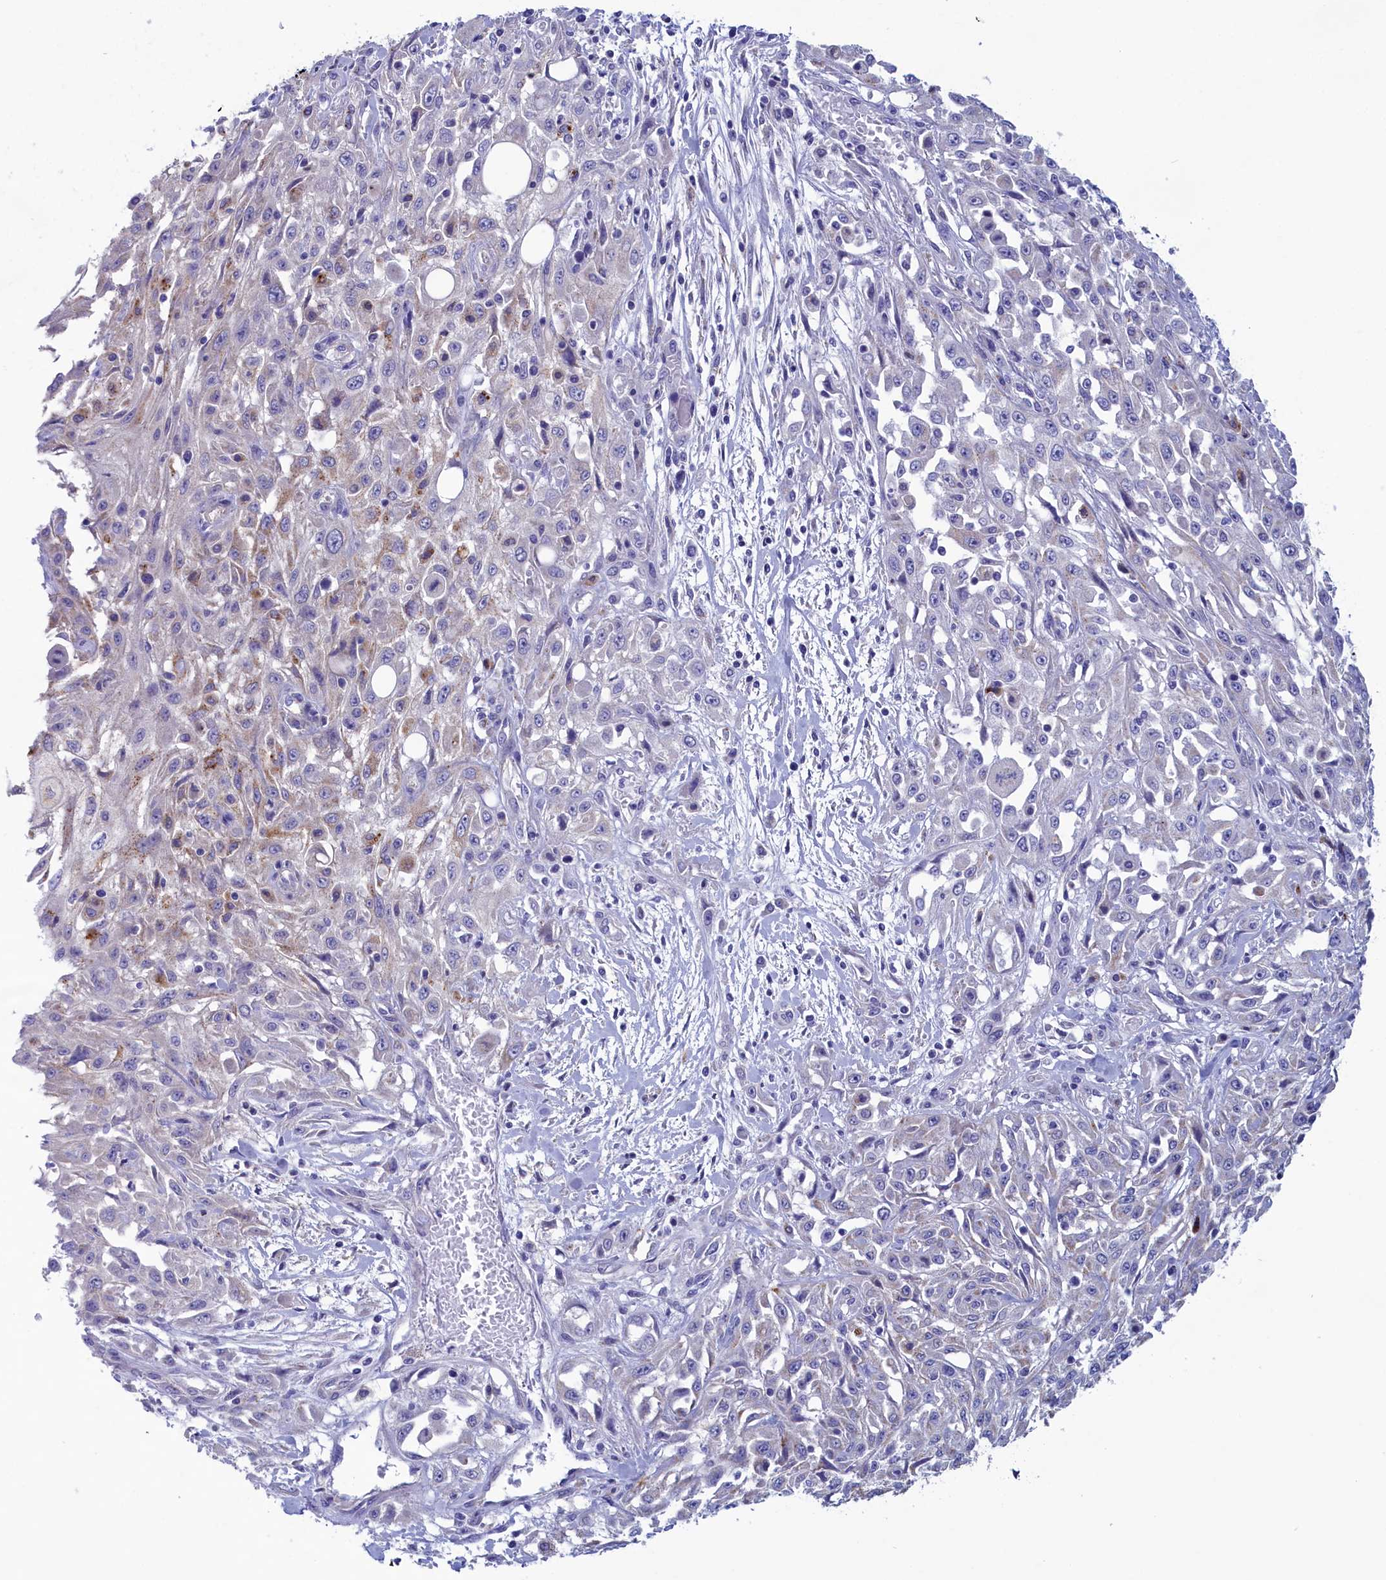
{"staining": {"intensity": "weak", "quantity": "<25%", "location": "cytoplasmic/membranous"}, "tissue": "skin cancer", "cell_type": "Tumor cells", "image_type": "cancer", "snomed": [{"axis": "morphology", "description": "Squamous cell carcinoma, NOS"}, {"axis": "morphology", "description": "Squamous cell carcinoma, metastatic, NOS"}, {"axis": "topography", "description": "Skin"}, {"axis": "topography", "description": "Lymph node"}], "caption": "IHC photomicrograph of human skin cancer stained for a protein (brown), which demonstrates no positivity in tumor cells.", "gene": "WDR6", "patient": {"sex": "male", "age": 75}}